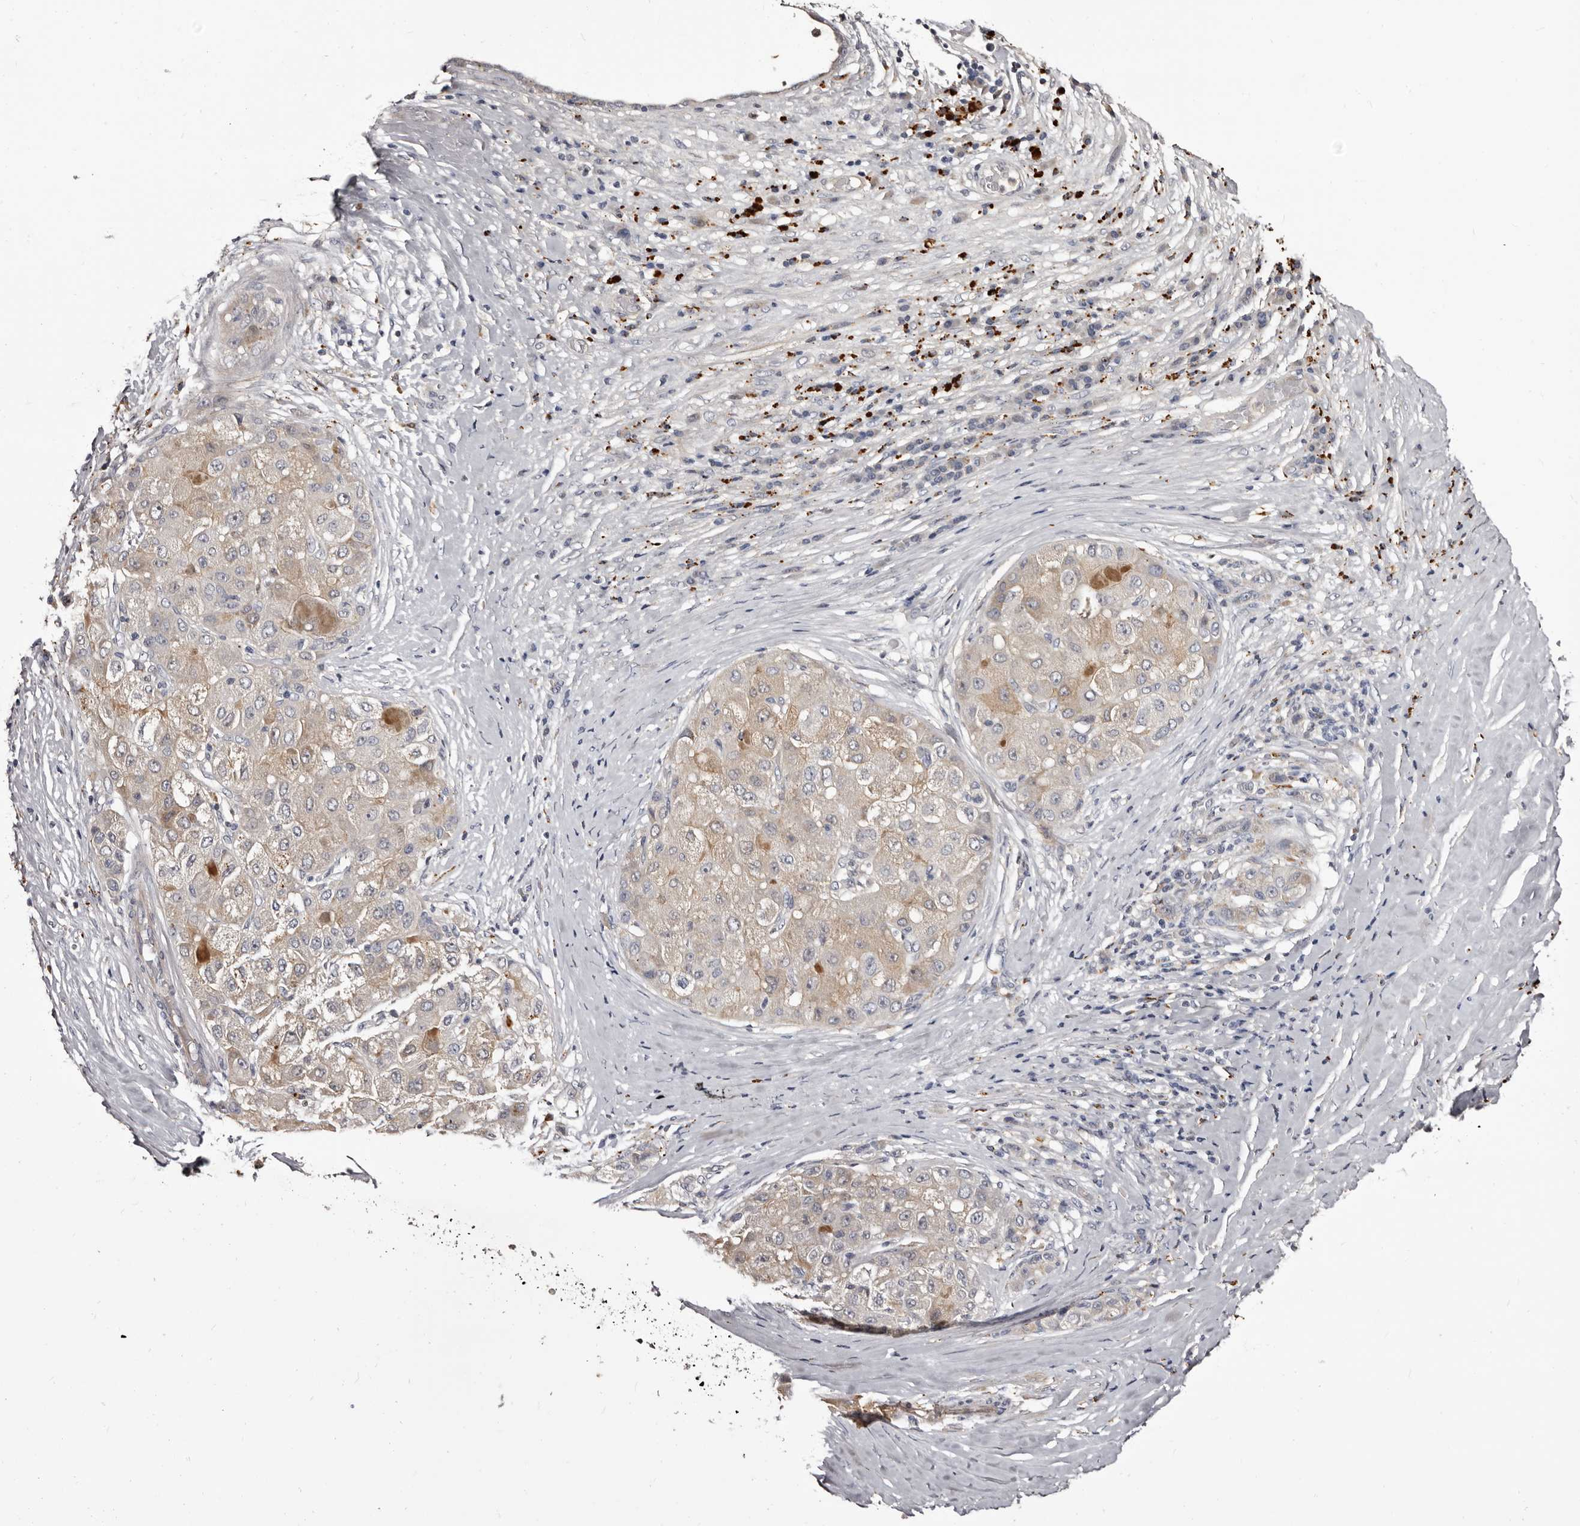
{"staining": {"intensity": "weak", "quantity": "25%-75%", "location": "cytoplasmic/membranous"}, "tissue": "liver cancer", "cell_type": "Tumor cells", "image_type": "cancer", "snomed": [{"axis": "morphology", "description": "Carcinoma, Hepatocellular, NOS"}, {"axis": "topography", "description": "Liver"}], "caption": "Liver cancer stained for a protein displays weak cytoplasmic/membranous positivity in tumor cells.", "gene": "SLC10A4", "patient": {"sex": "male", "age": 80}}